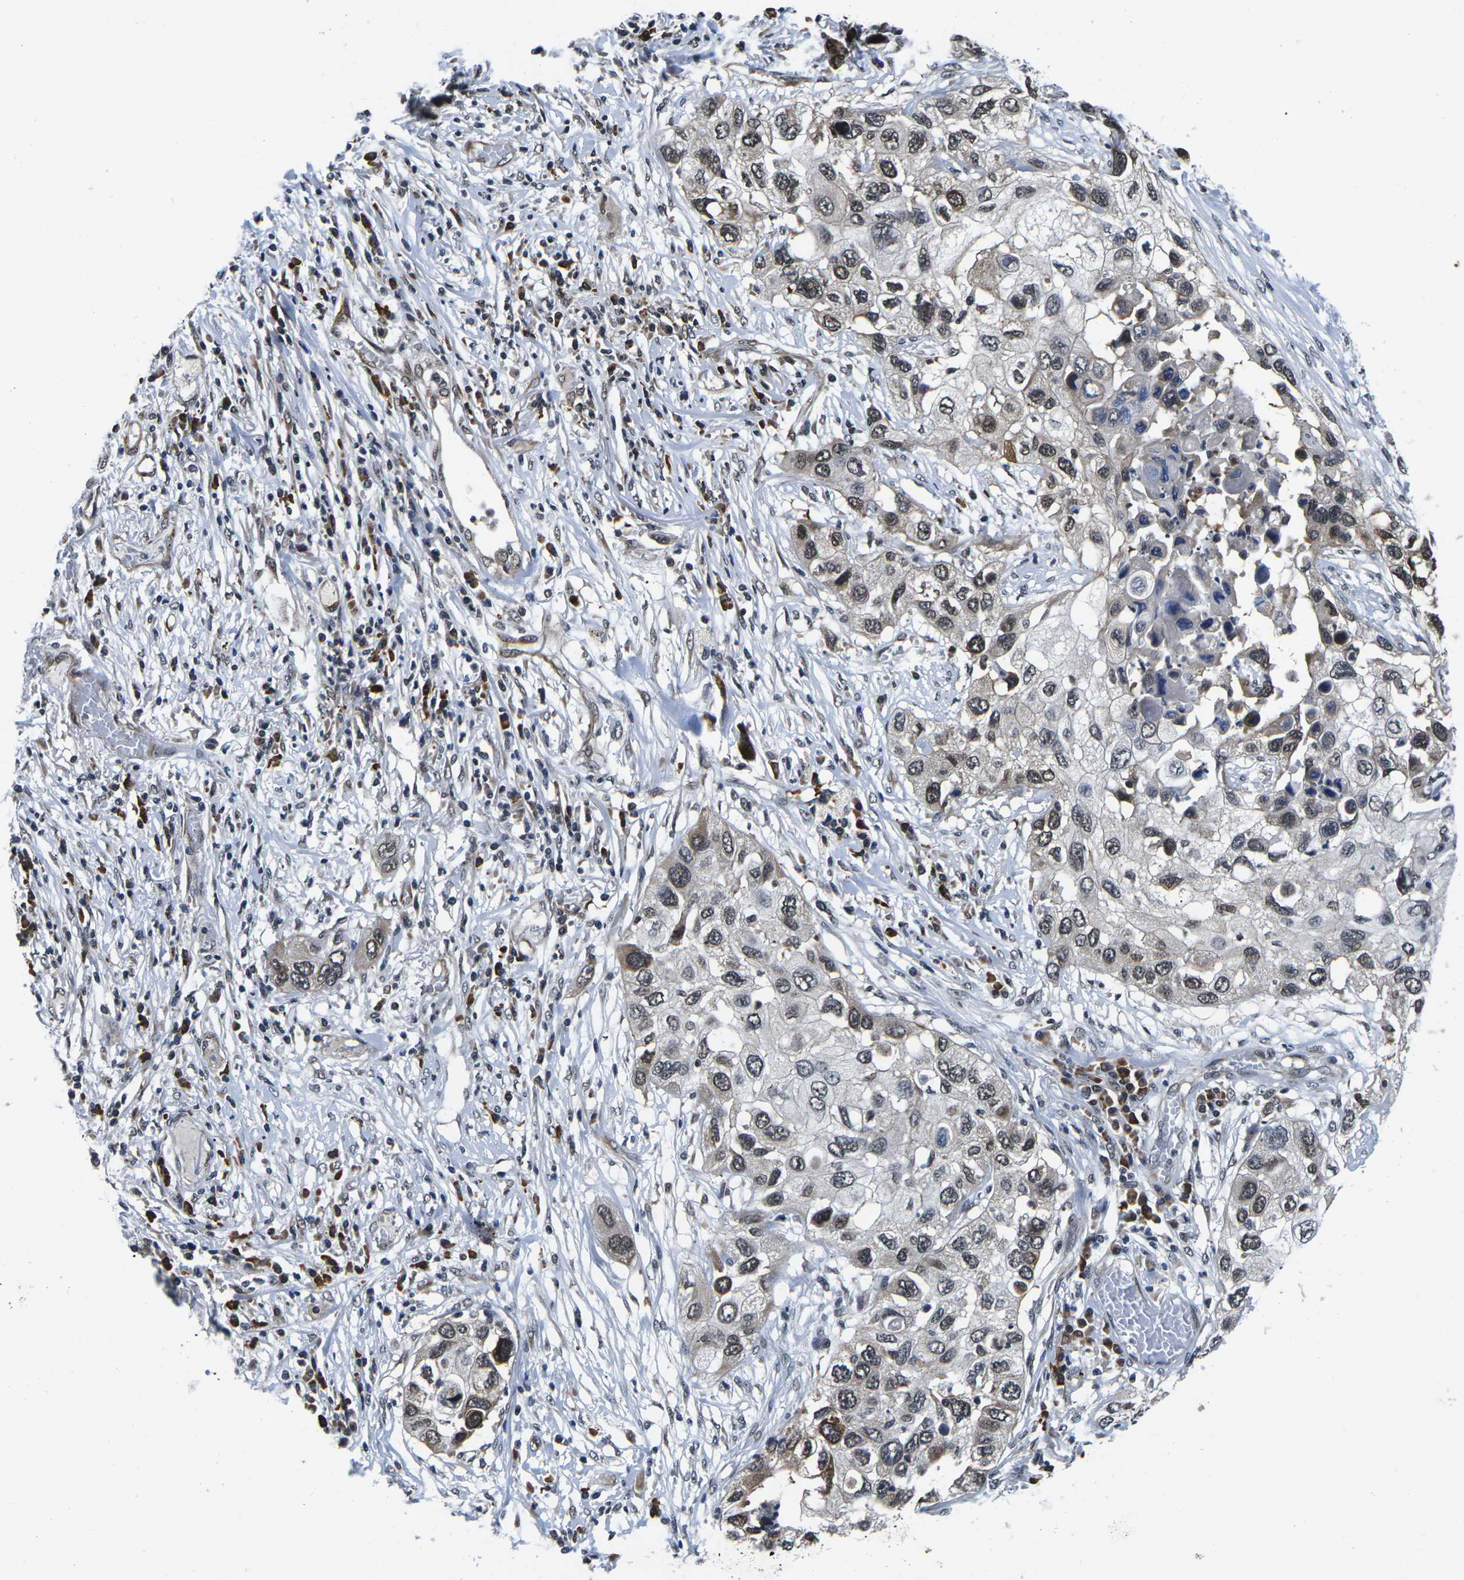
{"staining": {"intensity": "moderate", "quantity": ">75%", "location": "nuclear"}, "tissue": "lung cancer", "cell_type": "Tumor cells", "image_type": "cancer", "snomed": [{"axis": "morphology", "description": "Squamous cell carcinoma, NOS"}, {"axis": "topography", "description": "Lung"}], "caption": "Immunohistochemistry (IHC) of lung cancer (squamous cell carcinoma) shows medium levels of moderate nuclear staining in about >75% of tumor cells.", "gene": "CCNE1", "patient": {"sex": "male", "age": 71}}